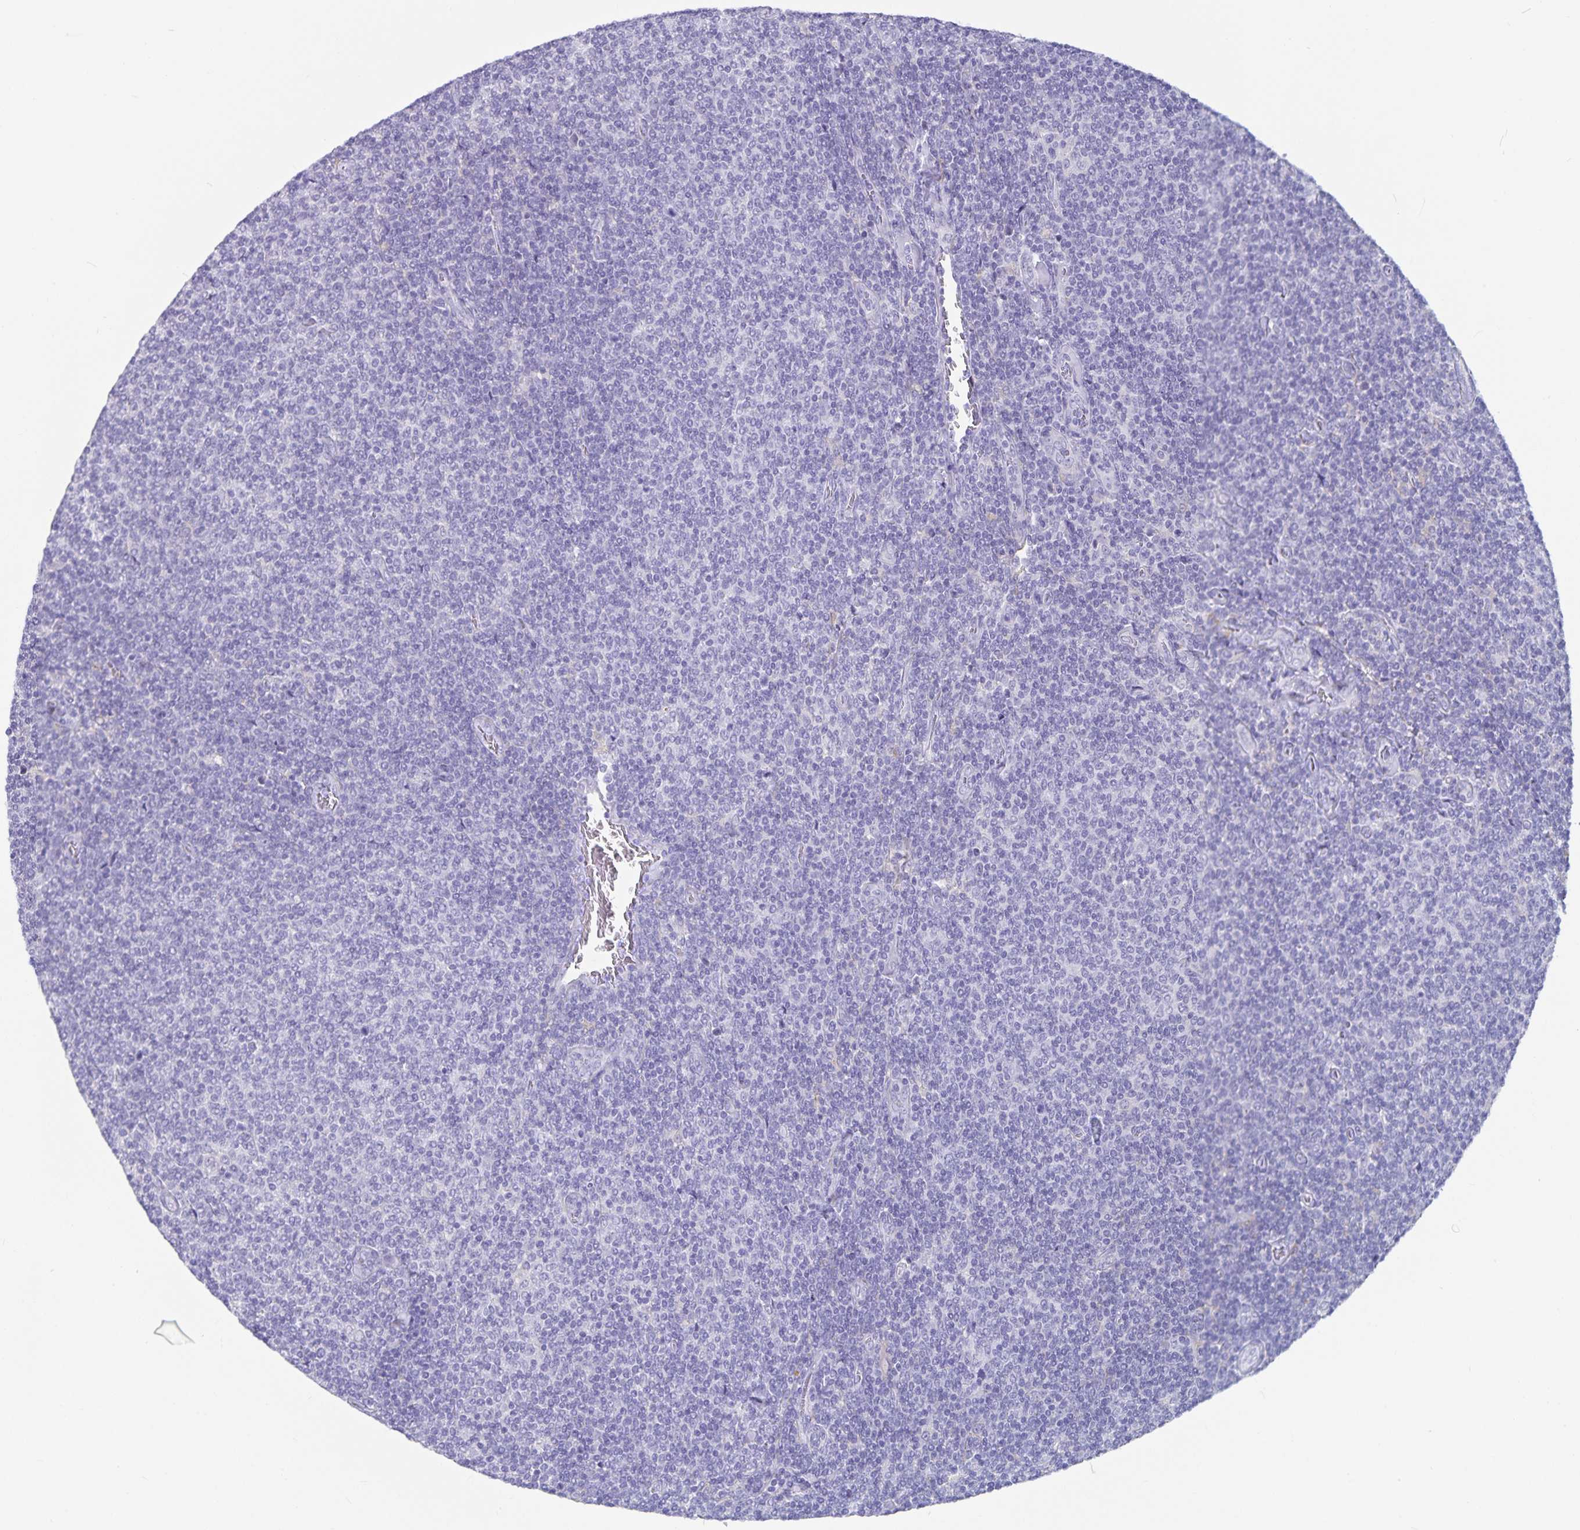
{"staining": {"intensity": "negative", "quantity": "none", "location": "none"}, "tissue": "lymphoma", "cell_type": "Tumor cells", "image_type": "cancer", "snomed": [{"axis": "morphology", "description": "Malignant lymphoma, non-Hodgkin's type, Low grade"}, {"axis": "topography", "description": "Lymph node"}], "caption": "Tumor cells show no significant protein positivity in malignant lymphoma, non-Hodgkin's type (low-grade).", "gene": "PLAC1", "patient": {"sex": "male", "age": 52}}